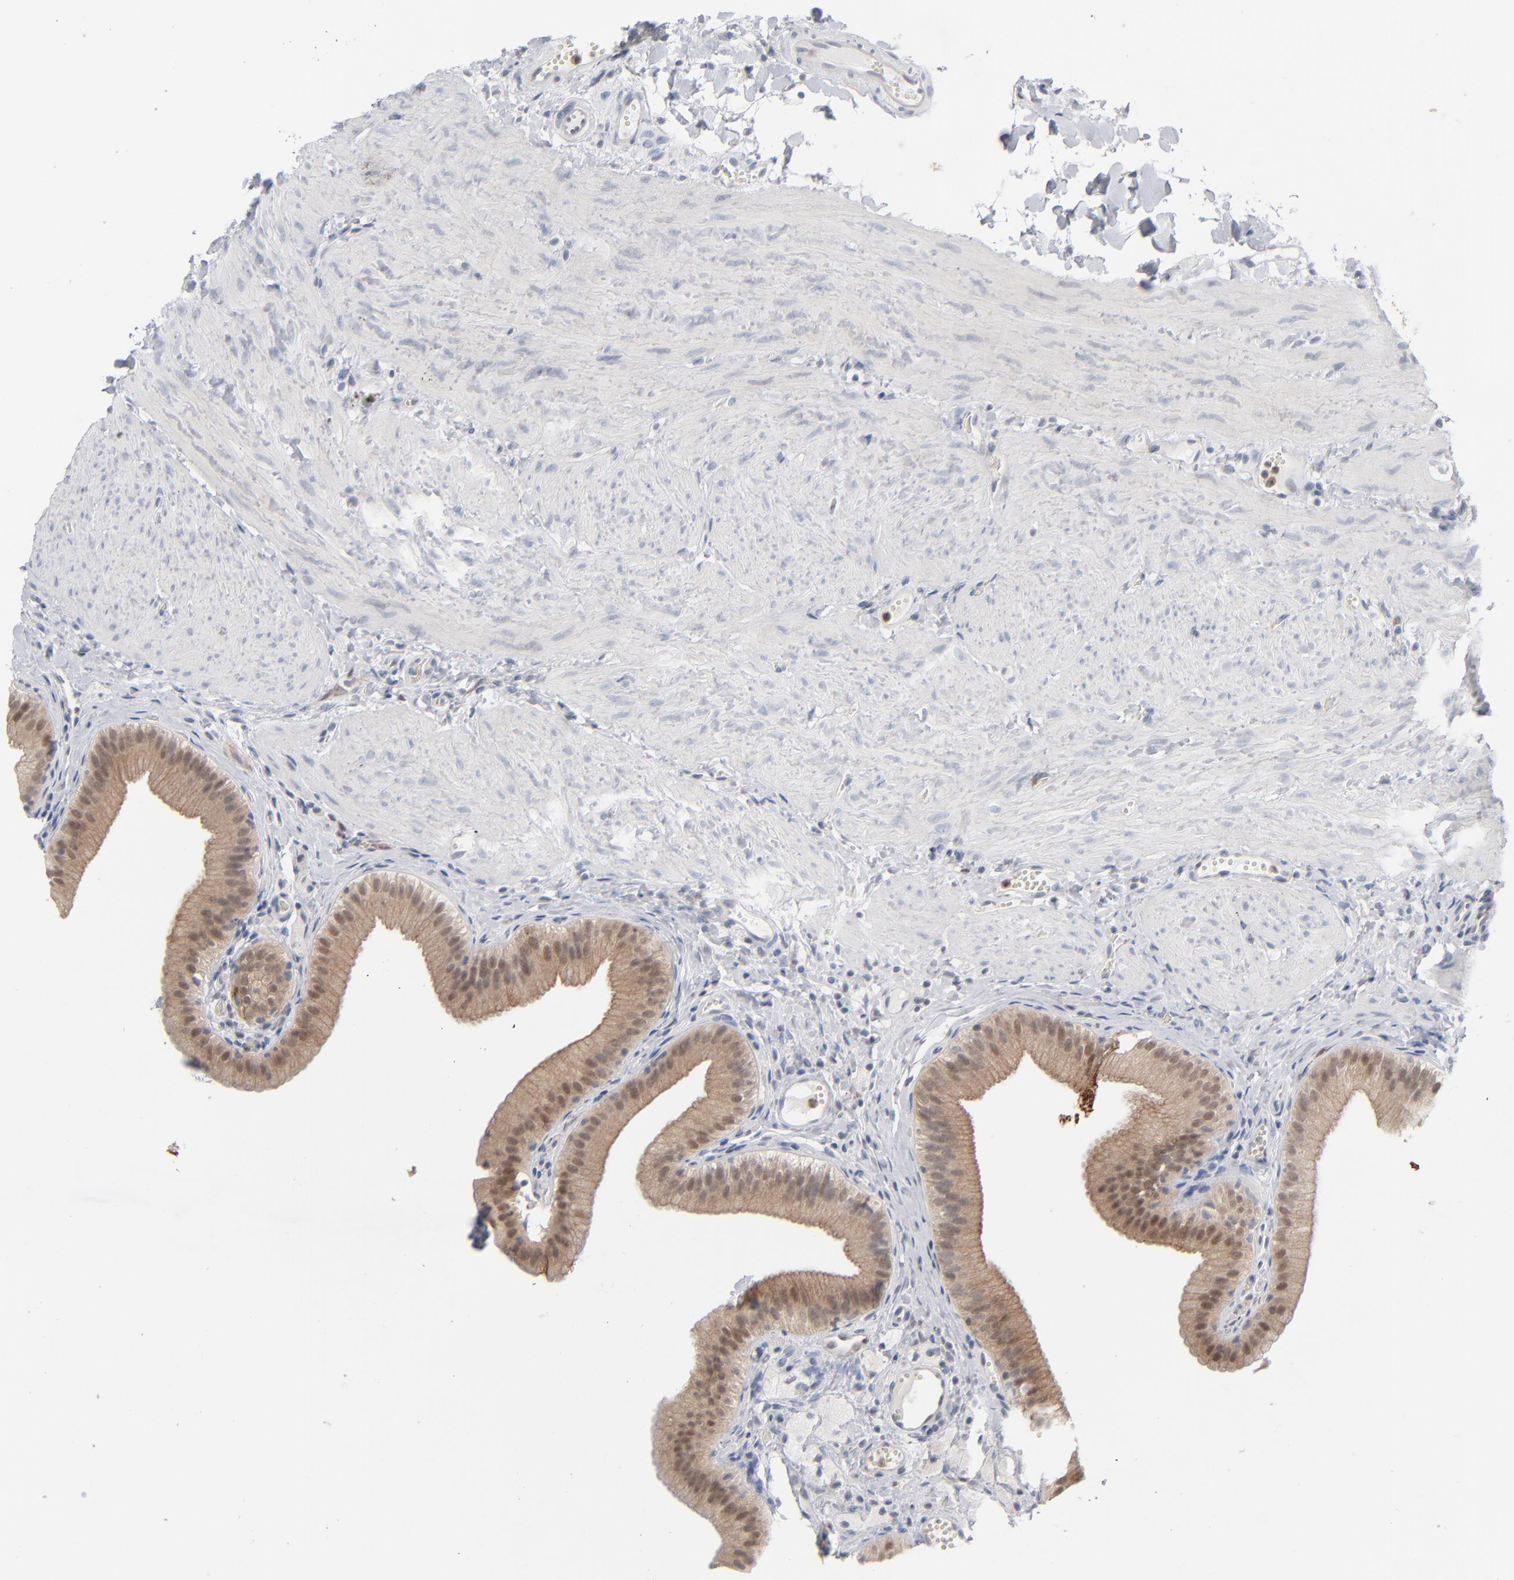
{"staining": {"intensity": "moderate", "quantity": ">75%", "location": "cytoplasmic/membranous"}, "tissue": "gallbladder", "cell_type": "Glandular cells", "image_type": "normal", "snomed": [{"axis": "morphology", "description": "Normal tissue, NOS"}, {"axis": "topography", "description": "Gallbladder"}], "caption": "An immunohistochemistry (IHC) micrograph of benign tissue is shown. Protein staining in brown labels moderate cytoplasmic/membranous positivity in gallbladder within glandular cells. The staining is performed using DAB brown chromogen to label protein expression. The nuclei are counter-stained blue using hematoxylin.", "gene": "POF1B", "patient": {"sex": "female", "age": 24}}